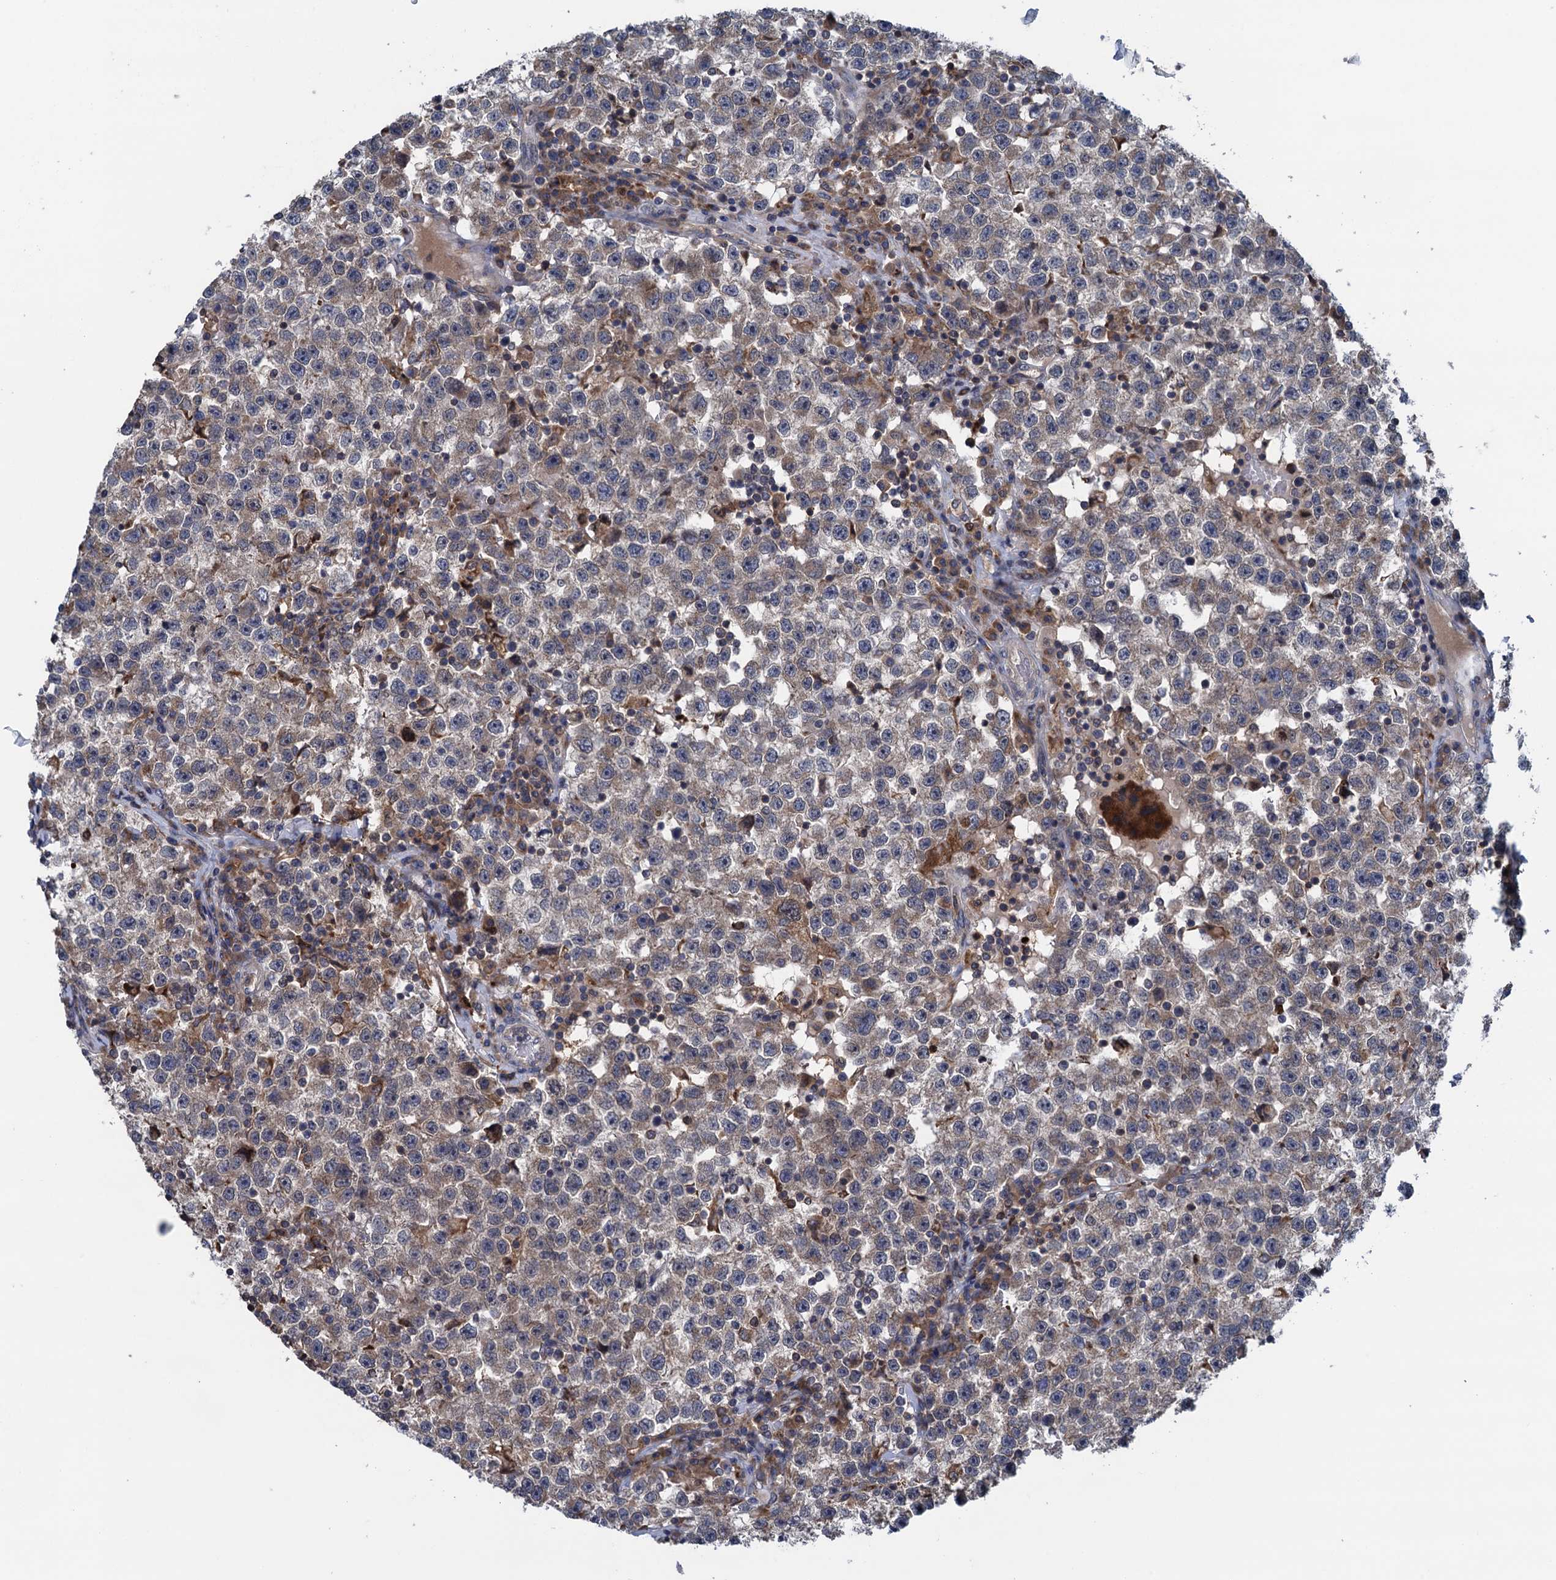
{"staining": {"intensity": "weak", "quantity": "25%-75%", "location": "cytoplasmic/membranous"}, "tissue": "testis cancer", "cell_type": "Tumor cells", "image_type": "cancer", "snomed": [{"axis": "morphology", "description": "Seminoma, NOS"}, {"axis": "topography", "description": "Testis"}], "caption": "Brown immunohistochemical staining in human testis seminoma shows weak cytoplasmic/membranous expression in about 25%-75% of tumor cells.", "gene": "CNTN5", "patient": {"sex": "male", "age": 22}}